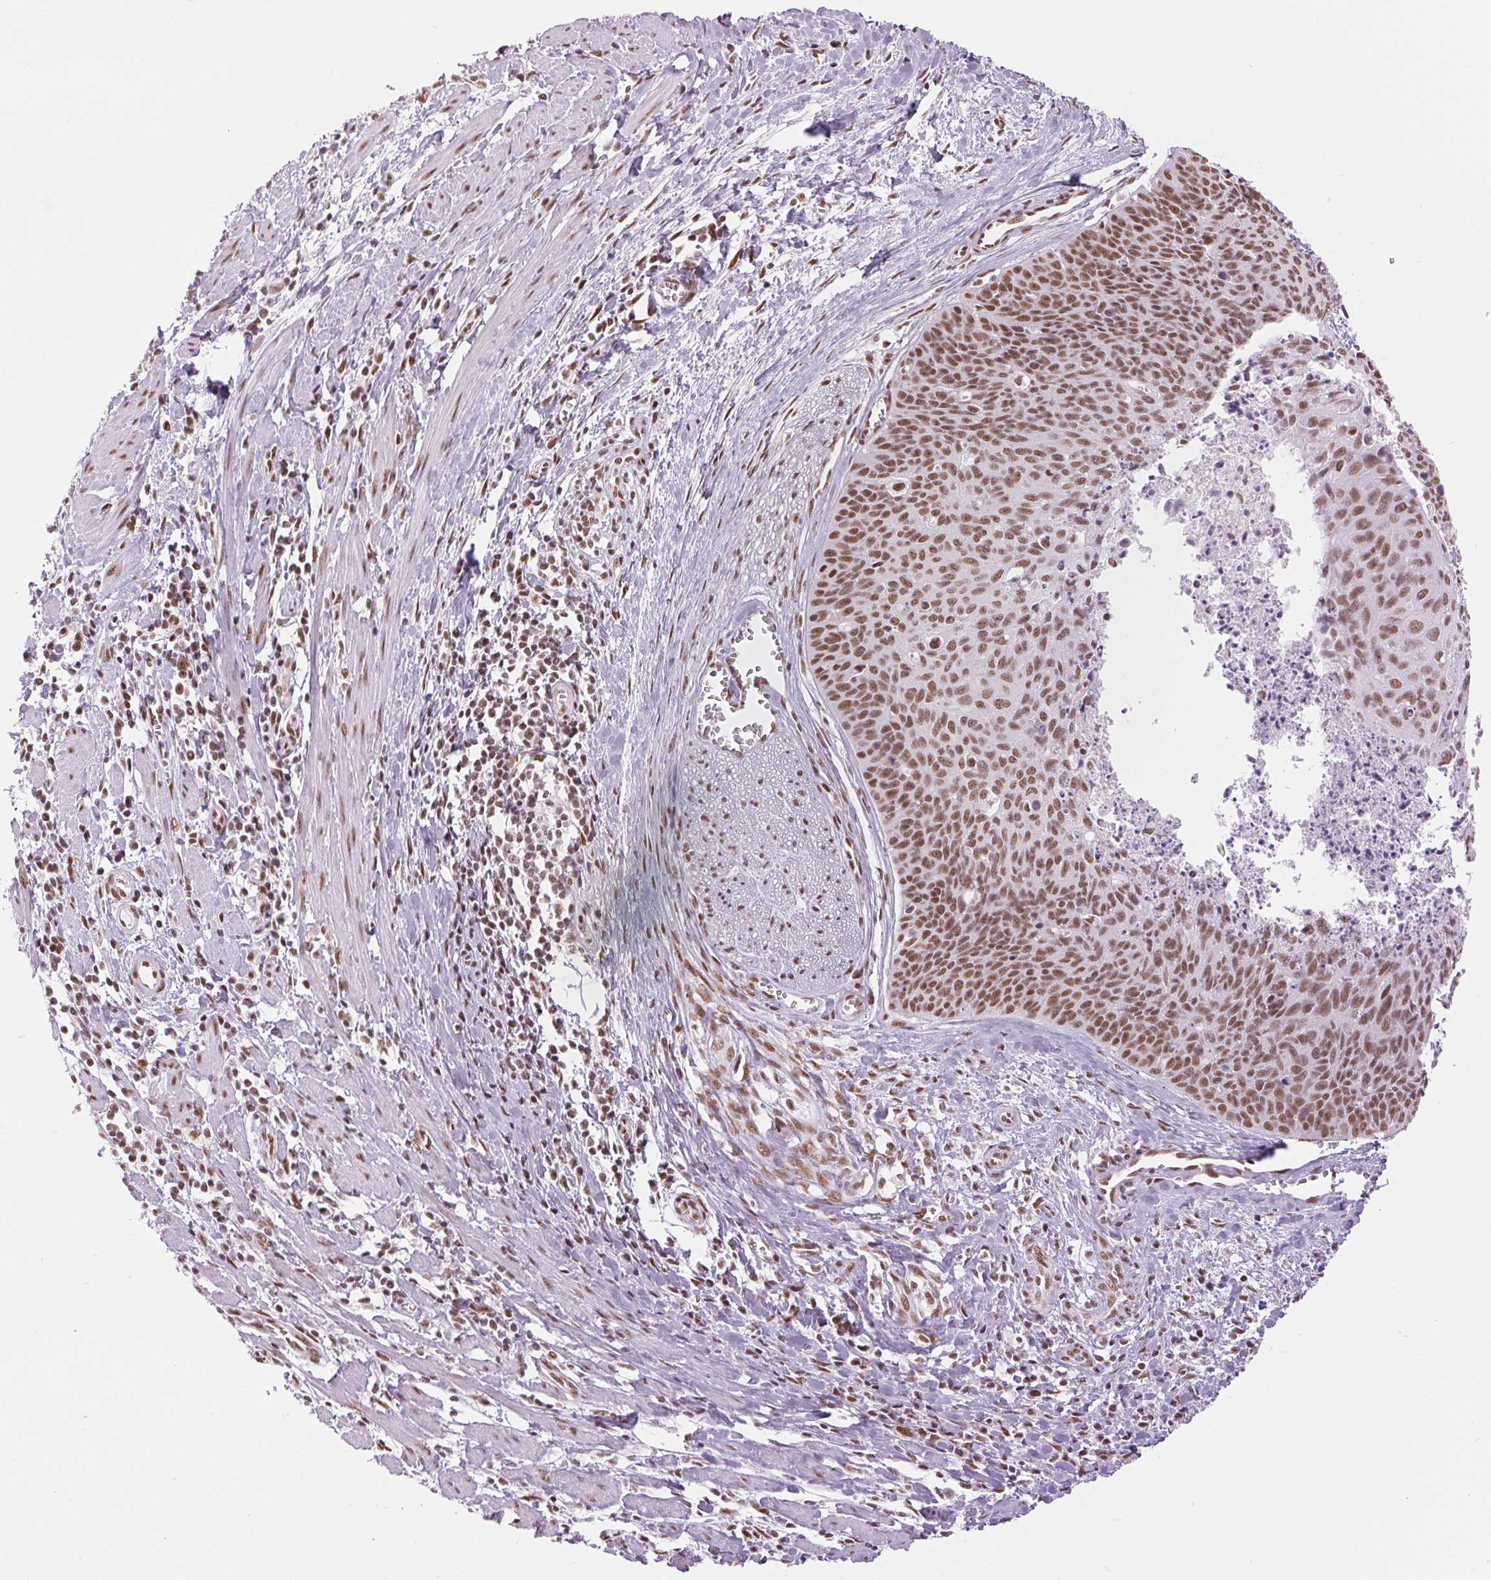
{"staining": {"intensity": "moderate", "quantity": ">75%", "location": "nuclear"}, "tissue": "cervical cancer", "cell_type": "Tumor cells", "image_type": "cancer", "snomed": [{"axis": "morphology", "description": "Squamous cell carcinoma, NOS"}, {"axis": "topography", "description": "Cervix"}], "caption": "An IHC photomicrograph of tumor tissue is shown. Protein staining in brown highlights moderate nuclear positivity in cervical cancer (squamous cell carcinoma) within tumor cells.", "gene": "ZFR2", "patient": {"sex": "female", "age": 55}}